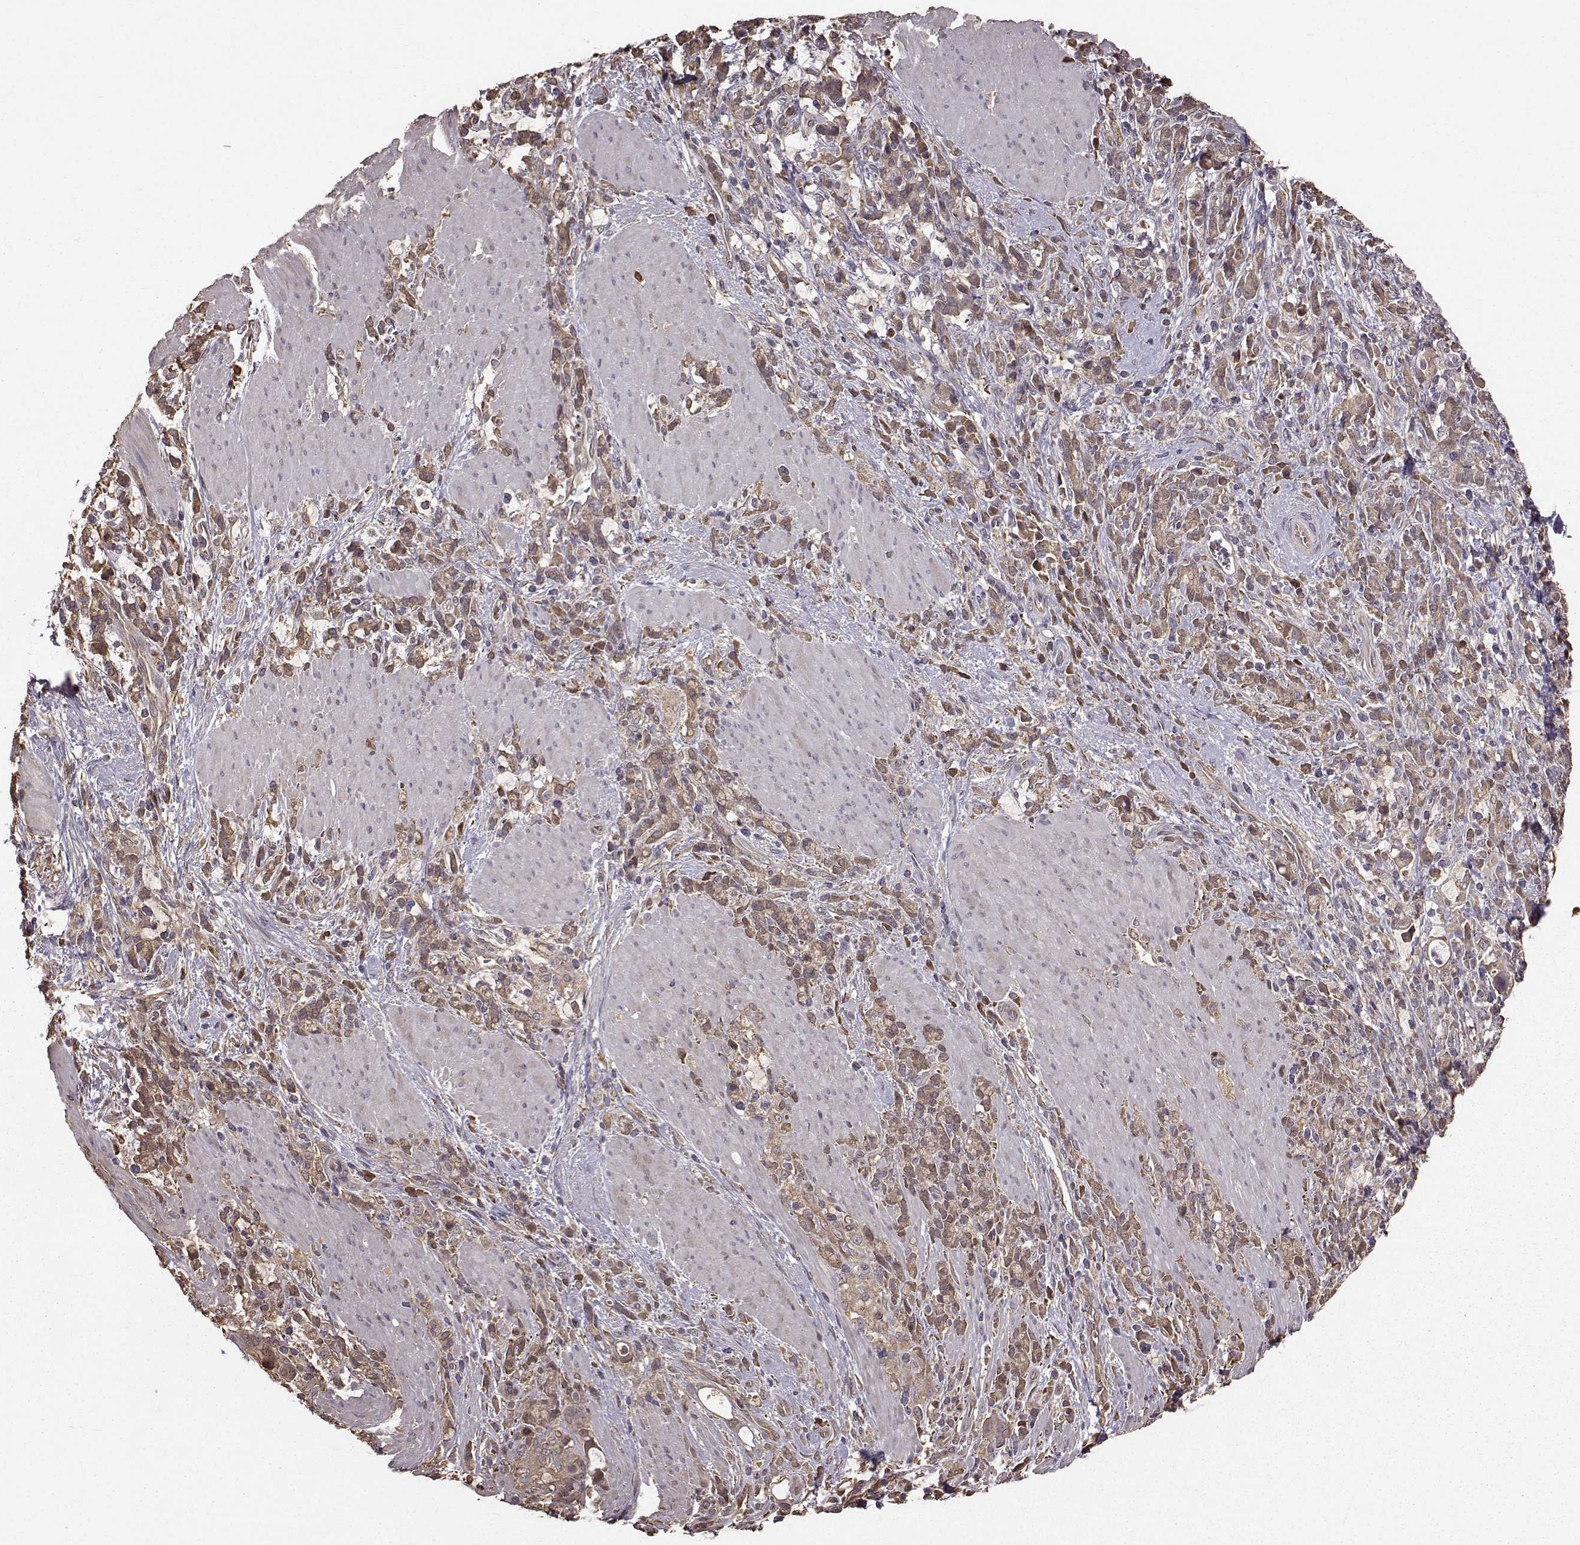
{"staining": {"intensity": "moderate", "quantity": "25%-75%", "location": "cytoplasmic/membranous"}, "tissue": "stomach cancer", "cell_type": "Tumor cells", "image_type": "cancer", "snomed": [{"axis": "morphology", "description": "Adenocarcinoma, NOS"}, {"axis": "topography", "description": "Stomach"}], "caption": "High-power microscopy captured an immunohistochemistry histopathology image of adenocarcinoma (stomach), revealing moderate cytoplasmic/membranous staining in approximately 25%-75% of tumor cells.", "gene": "NME1-NME2", "patient": {"sex": "female", "age": 57}}